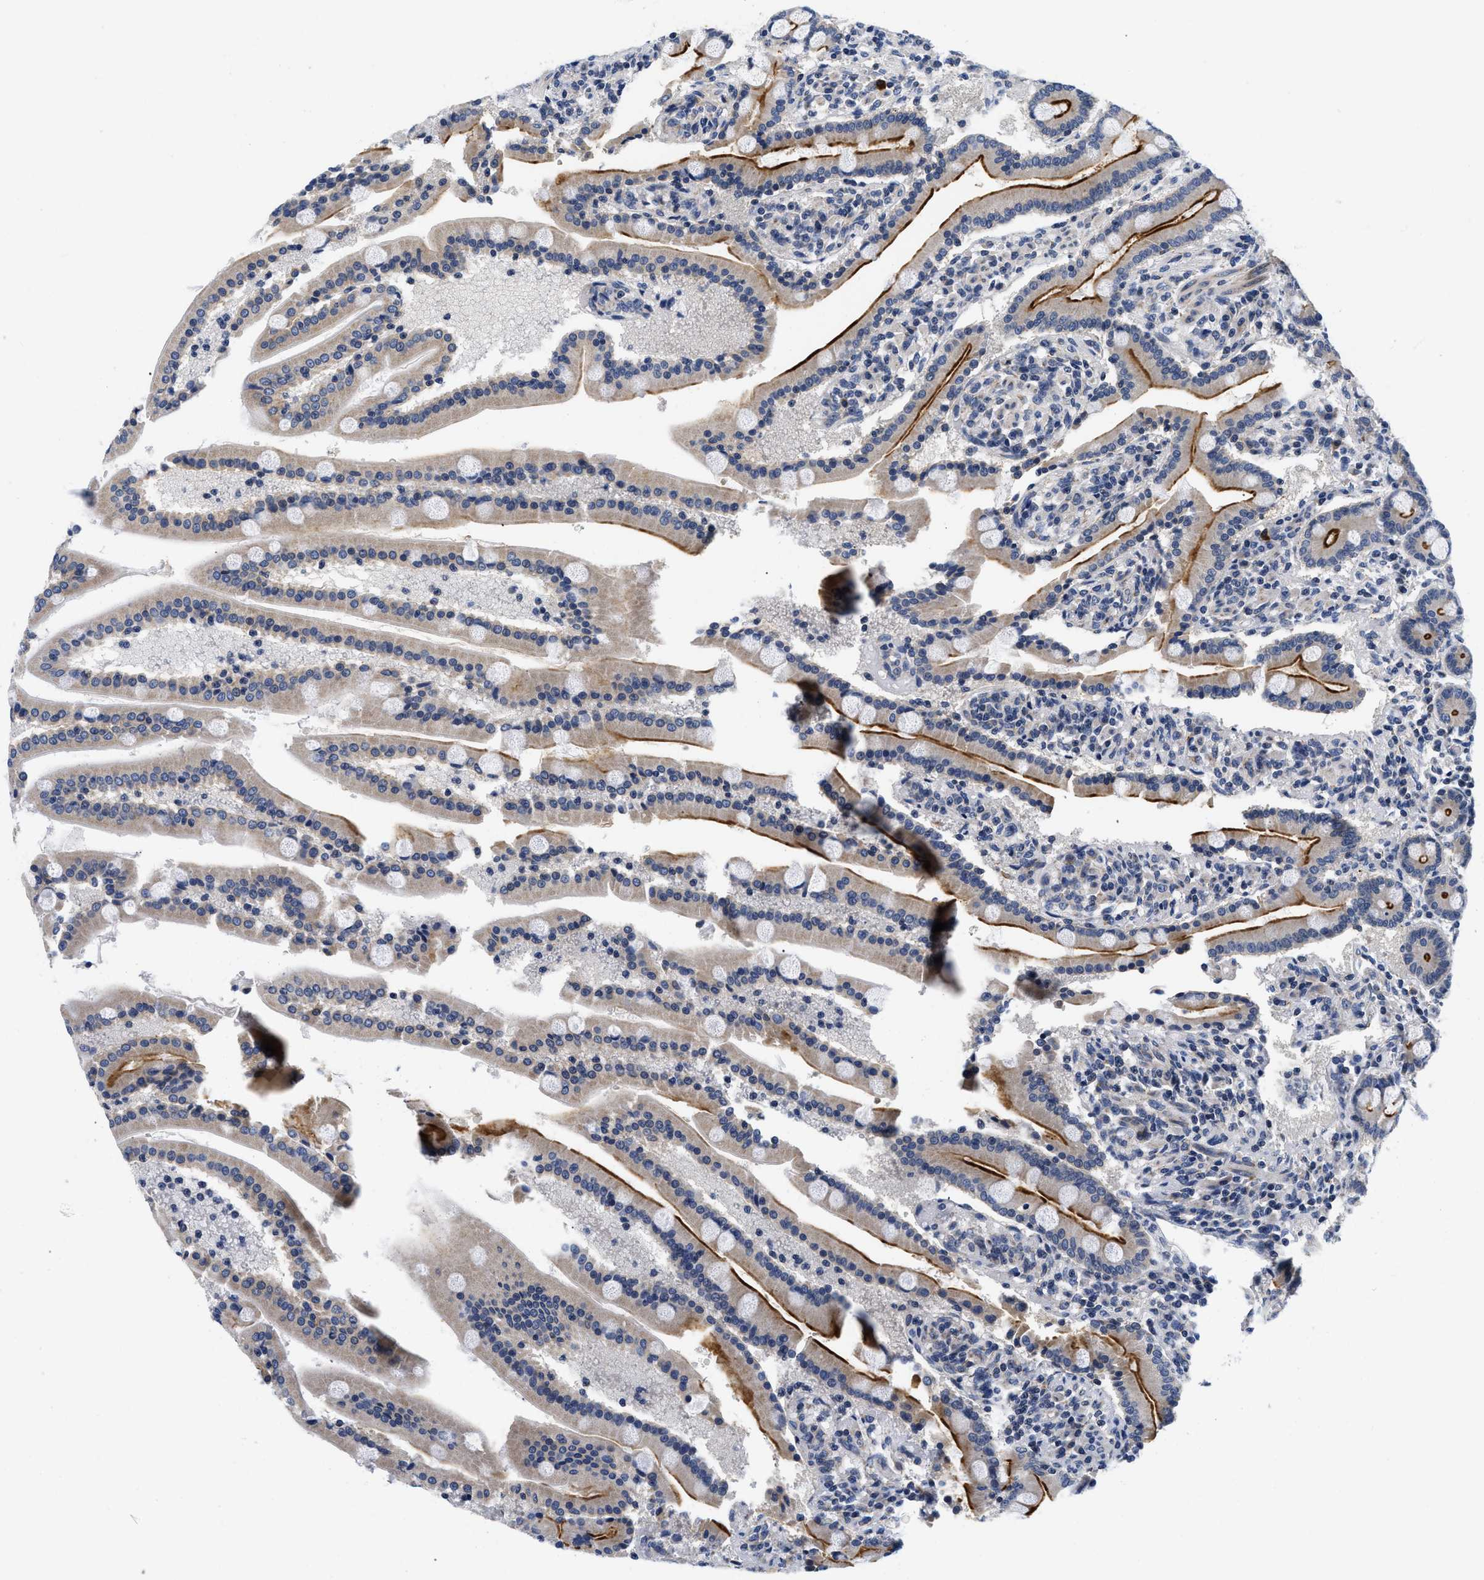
{"staining": {"intensity": "strong", "quantity": ">75%", "location": "cytoplasmic/membranous"}, "tissue": "duodenum", "cell_type": "Glandular cells", "image_type": "normal", "snomed": [{"axis": "morphology", "description": "Normal tissue, NOS"}, {"axis": "topography", "description": "Duodenum"}], "caption": "This is a micrograph of IHC staining of benign duodenum, which shows strong staining in the cytoplasmic/membranous of glandular cells.", "gene": "PDP1", "patient": {"sex": "male", "age": 54}}